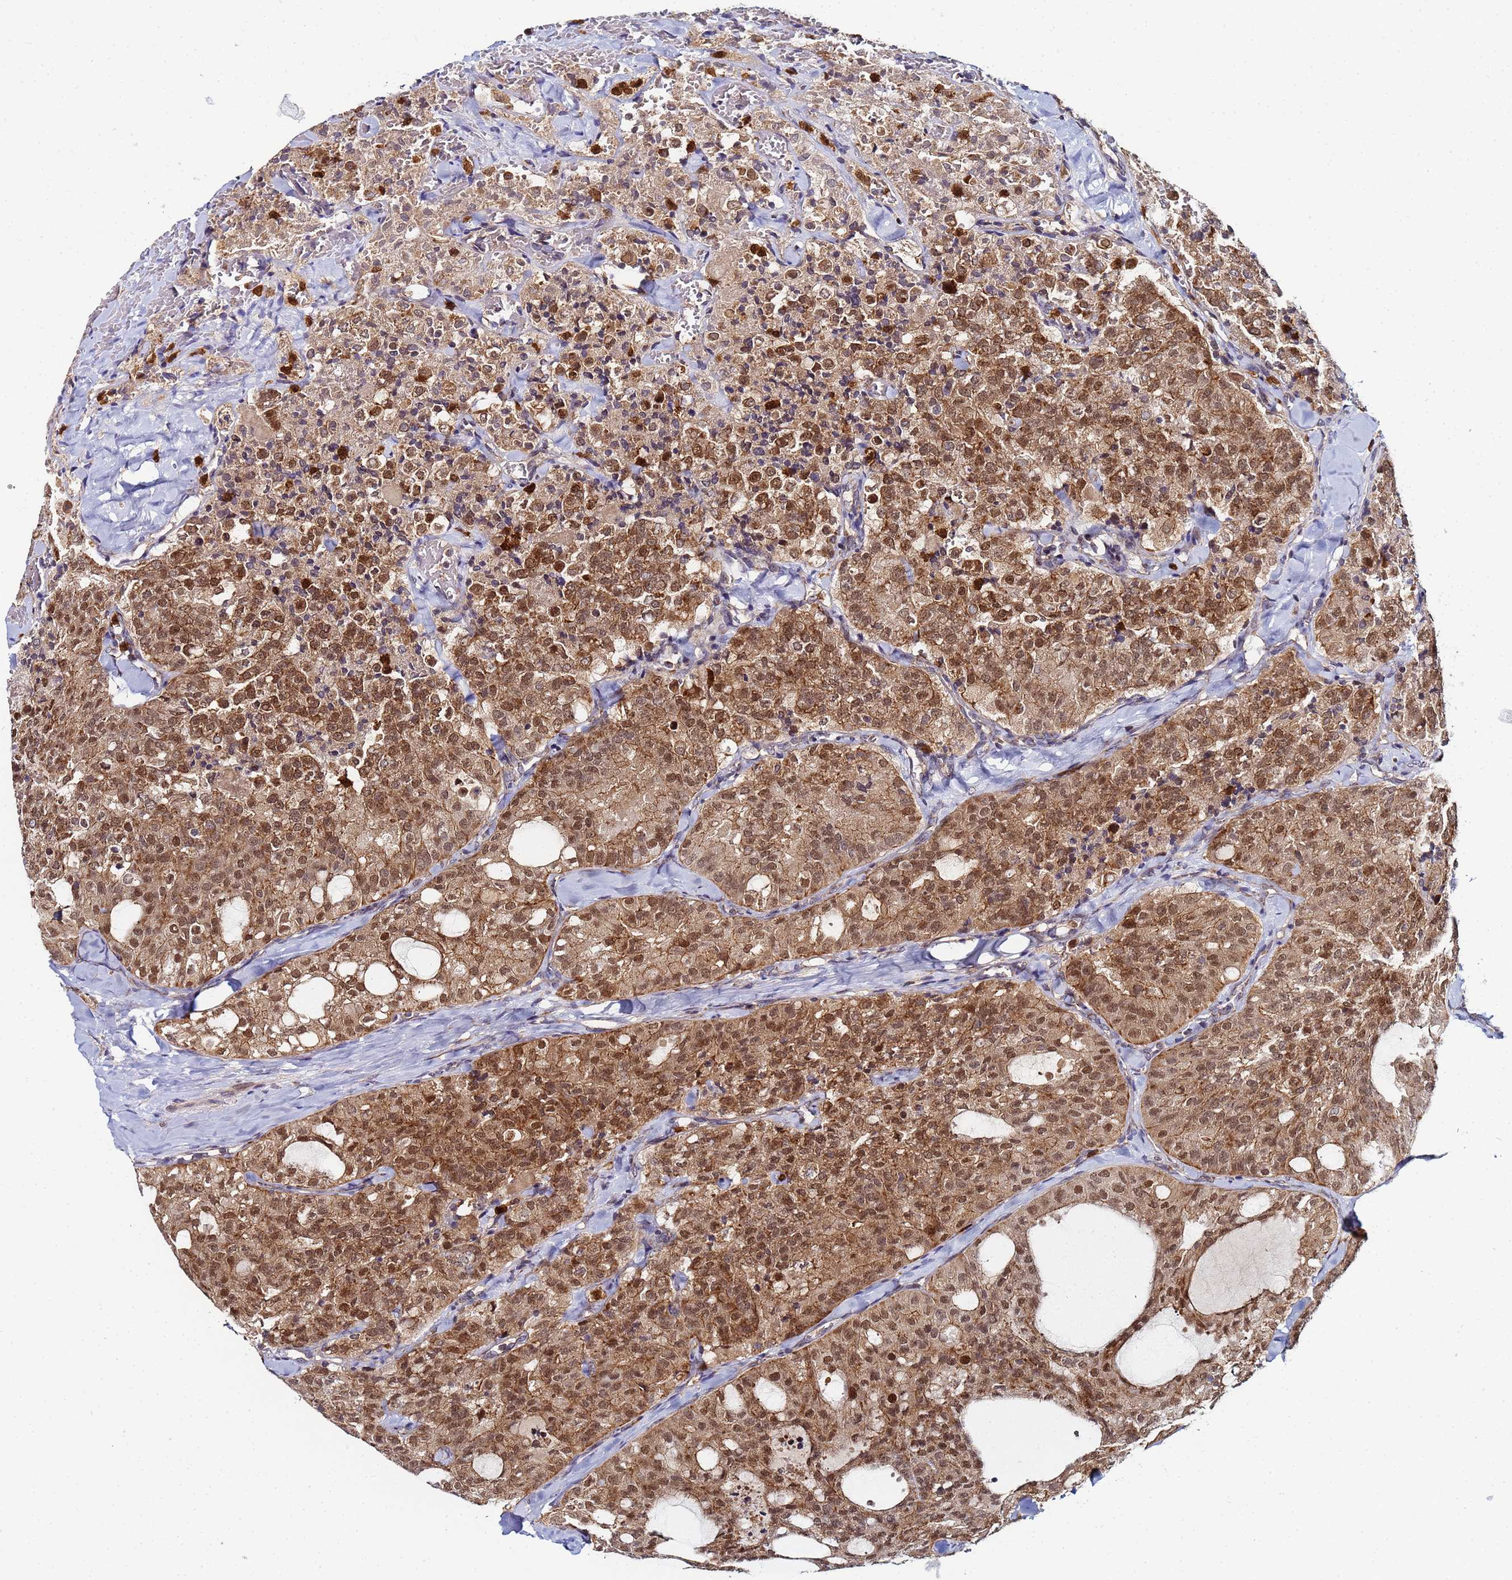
{"staining": {"intensity": "moderate", "quantity": ">75%", "location": "cytoplasmic/membranous,nuclear"}, "tissue": "thyroid cancer", "cell_type": "Tumor cells", "image_type": "cancer", "snomed": [{"axis": "morphology", "description": "Follicular adenoma carcinoma, NOS"}, {"axis": "topography", "description": "Thyroid gland"}], "caption": "Immunohistochemical staining of human thyroid cancer shows medium levels of moderate cytoplasmic/membranous and nuclear staining in approximately >75% of tumor cells. The protein of interest is stained brown, and the nuclei are stained in blue (DAB (3,3'-diaminobenzidine) IHC with brightfield microscopy, high magnification).", "gene": "CCDC127", "patient": {"sex": "male", "age": 75}}